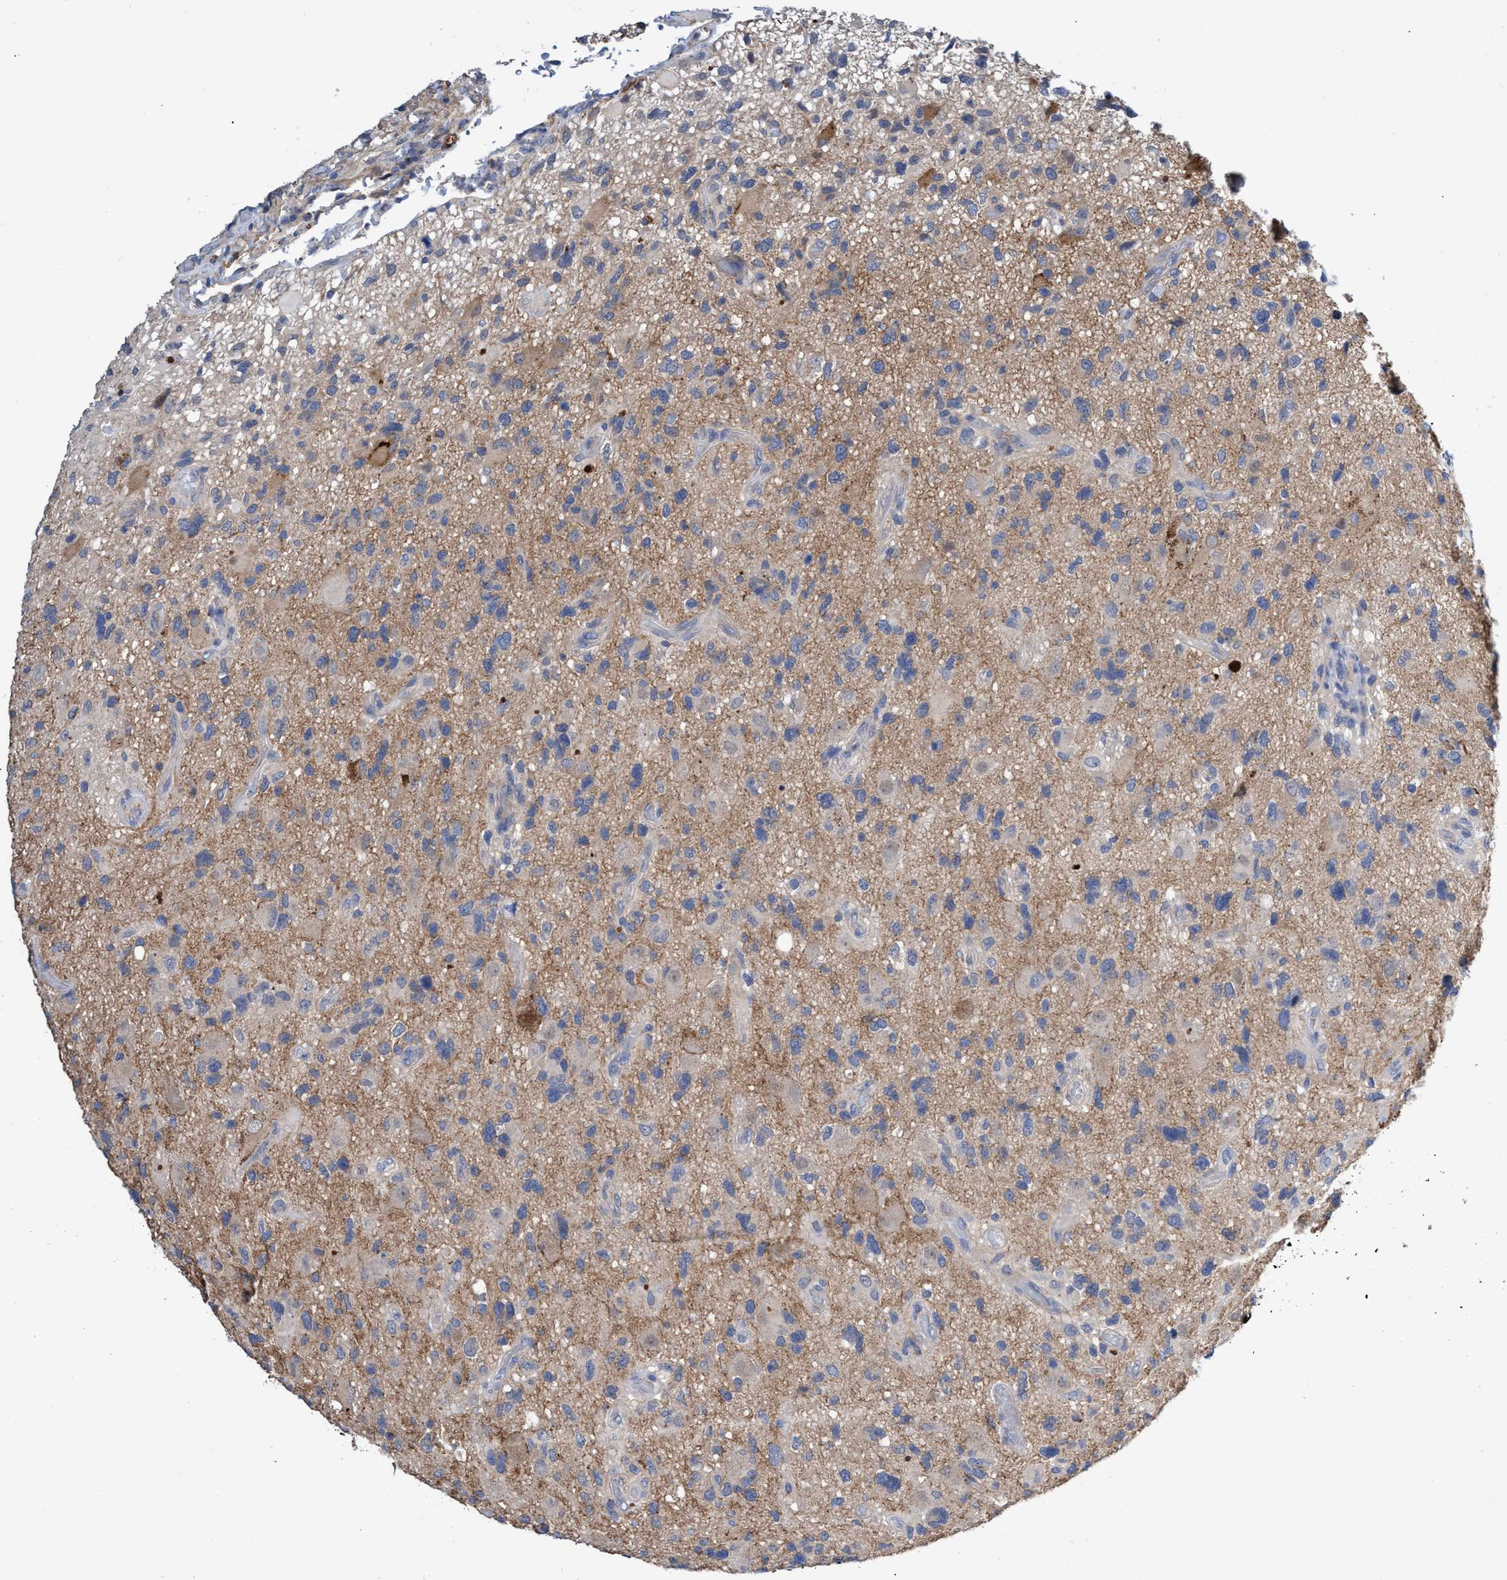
{"staining": {"intensity": "weak", "quantity": "<25%", "location": "cytoplasmic/membranous"}, "tissue": "glioma", "cell_type": "Tumor cells", "image_type": "cancer", "snomed": [{"axis": "morphology", "description": "Glioma, malignant, High grade"}, {"axis": "topography", "description": "Brain"}], "caption": "Immunohistochemistry of human high-grade glioma (malignant) shows no expression in tumor cells.", "gene": "SVEP1", "patient": {"sex": "male", "age": 33}}